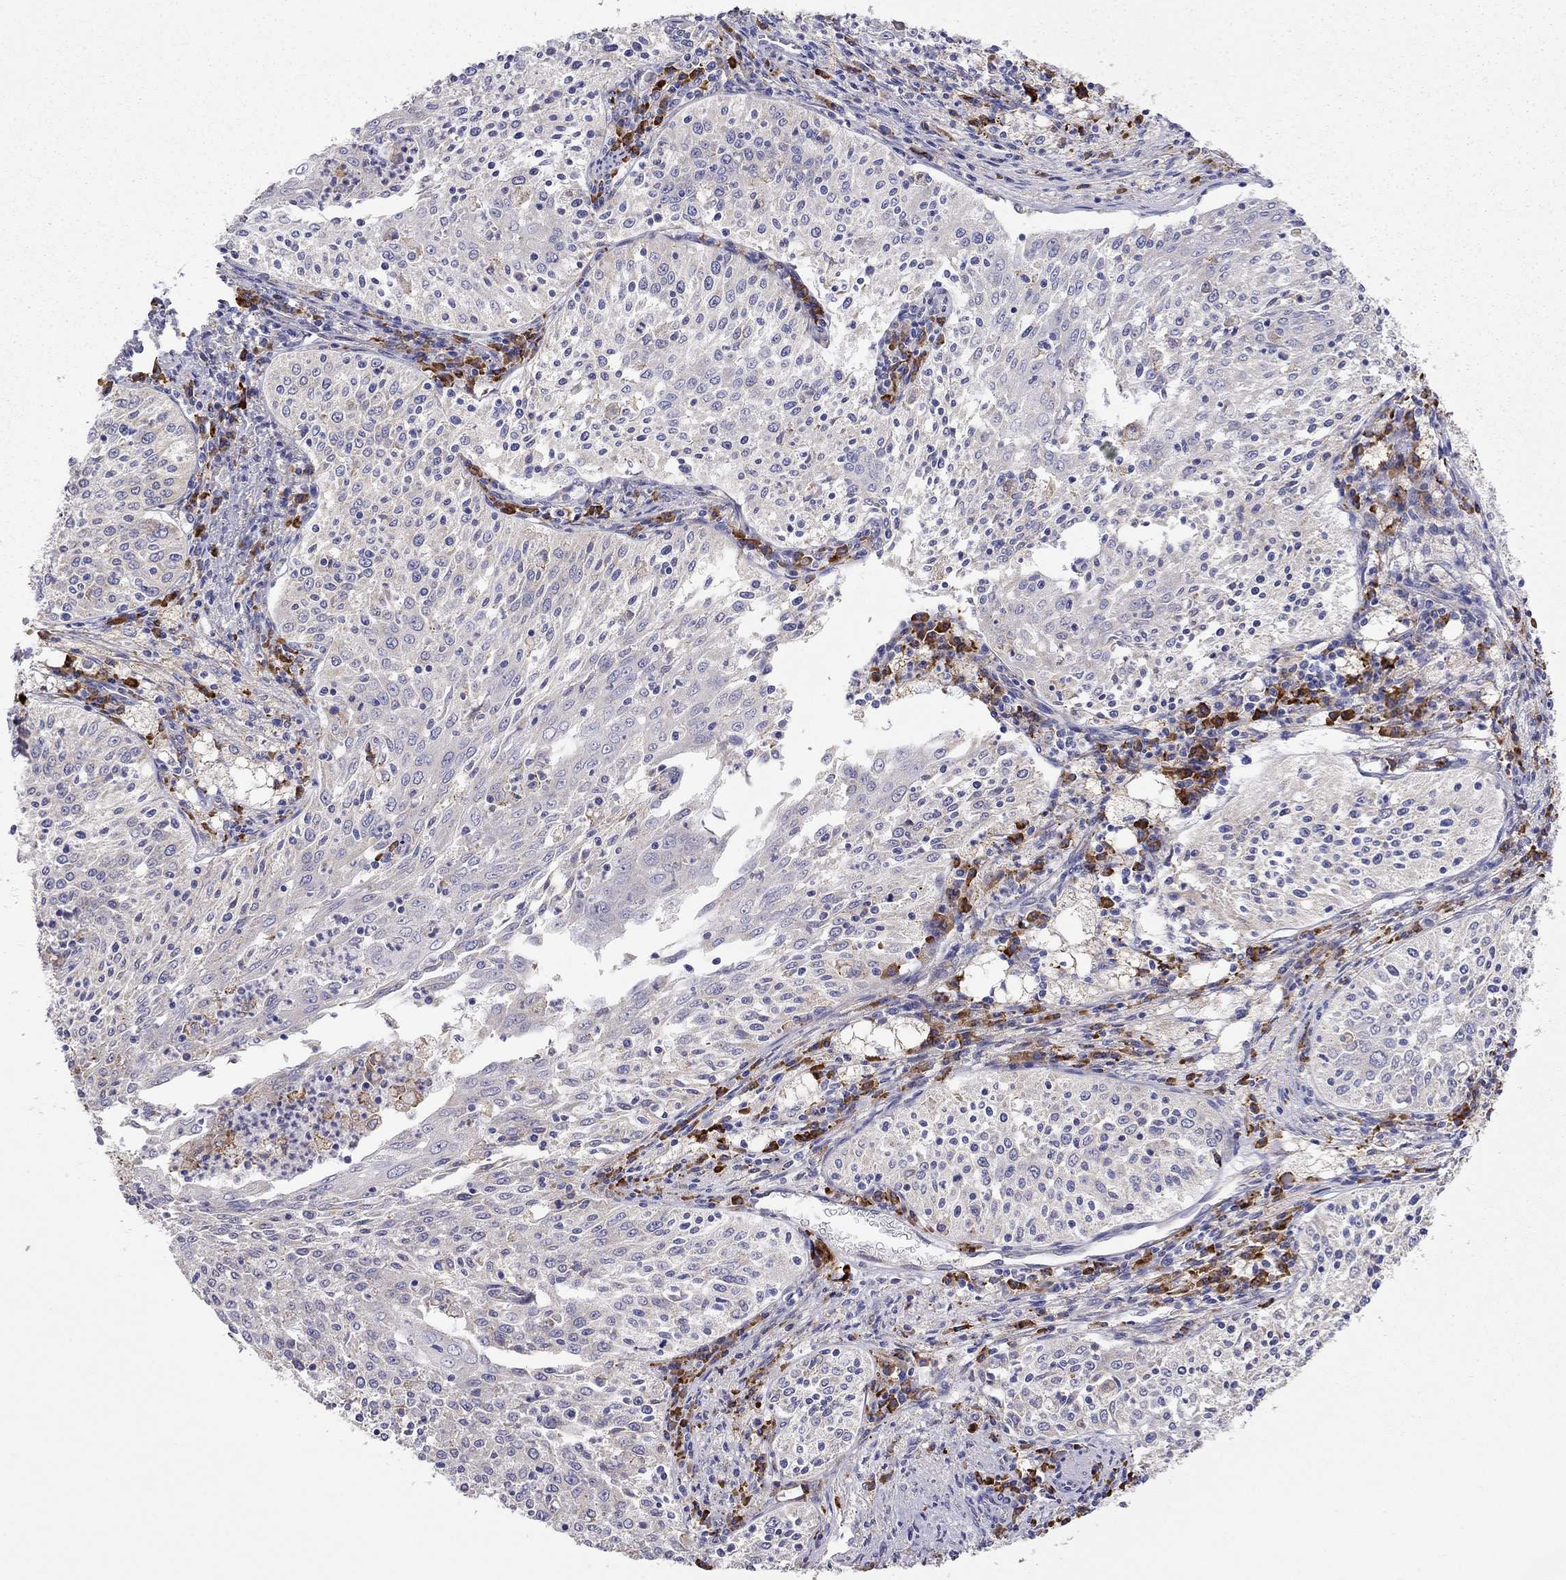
{"staining": {"intensity": "negative", "quantity": "none", "location": "none"}, "tissue": "cervical cancer", "cell_type": "Tumor cells", "image_type": "cancer", "snomed": [{"axis": "morphology", "description": "Squamous cell carcinoma, NOS"}, {"axis": "topography", "description": "Cervix"}], "caption": "Tumor cells show no significant protein expression in cervical cancer (squamous cell carcinoma).", "gene": "LONRF2", "patient": {"sex": "female", "age": 41}}